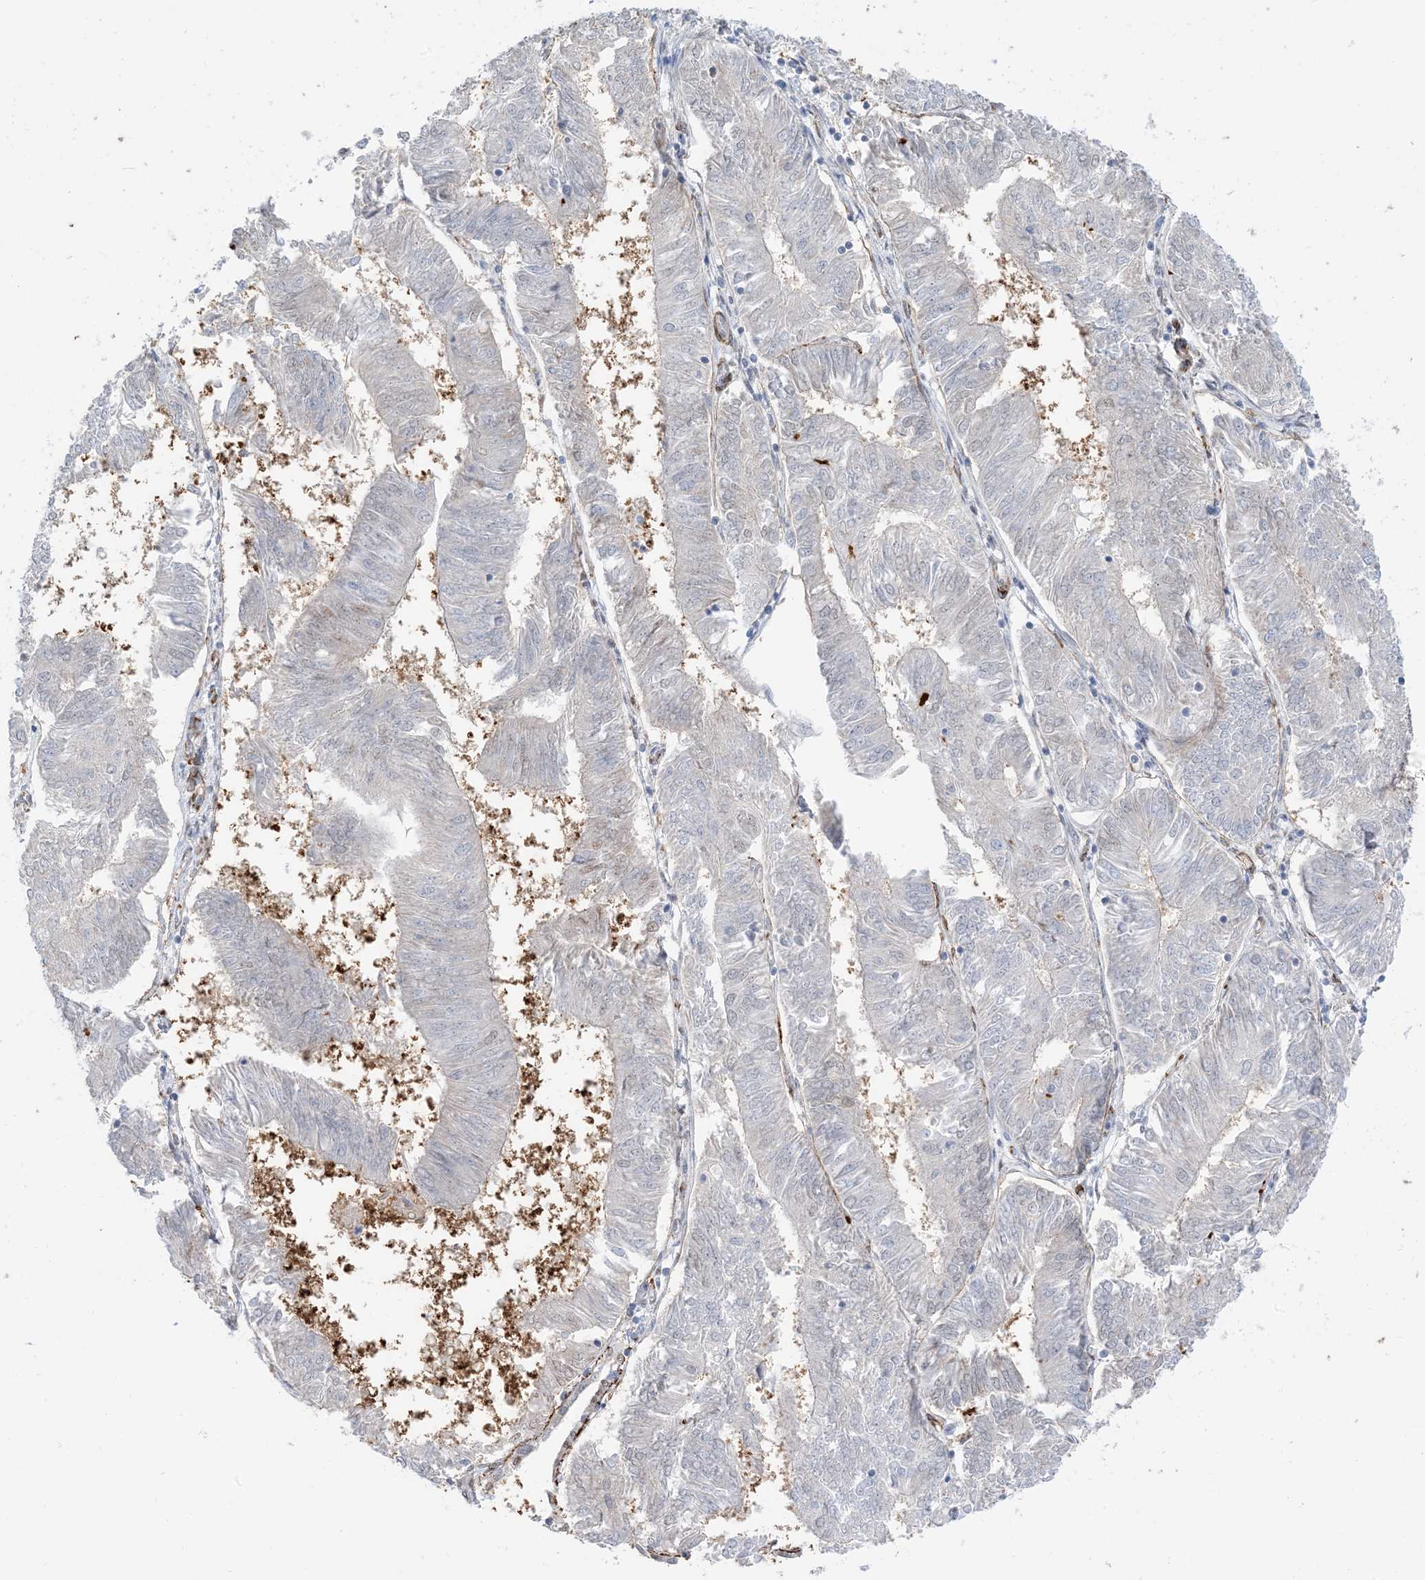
{"staining": {"intensity": "negative", "quantity": "none", "location": "none"}, "tissue": "endometrial cancer", "cell_type": "Tumor cells", "image_type": "cancer", "snomed": [{"axis": "morphology", "description": "Adenocarcinoma, NOS"}, {"axis": "topography", "description": "Endometrium"}], "caption": "There is no significant staining in tumor cells of endometrial adenocarcinoma. Brightfield microscopy of immunohistochemistry stained with DAB (brown) and hematoxylin (blue), captured at high magnification.", "gene": "RIN1", "patient": {"sex": "female", "age": 58}}